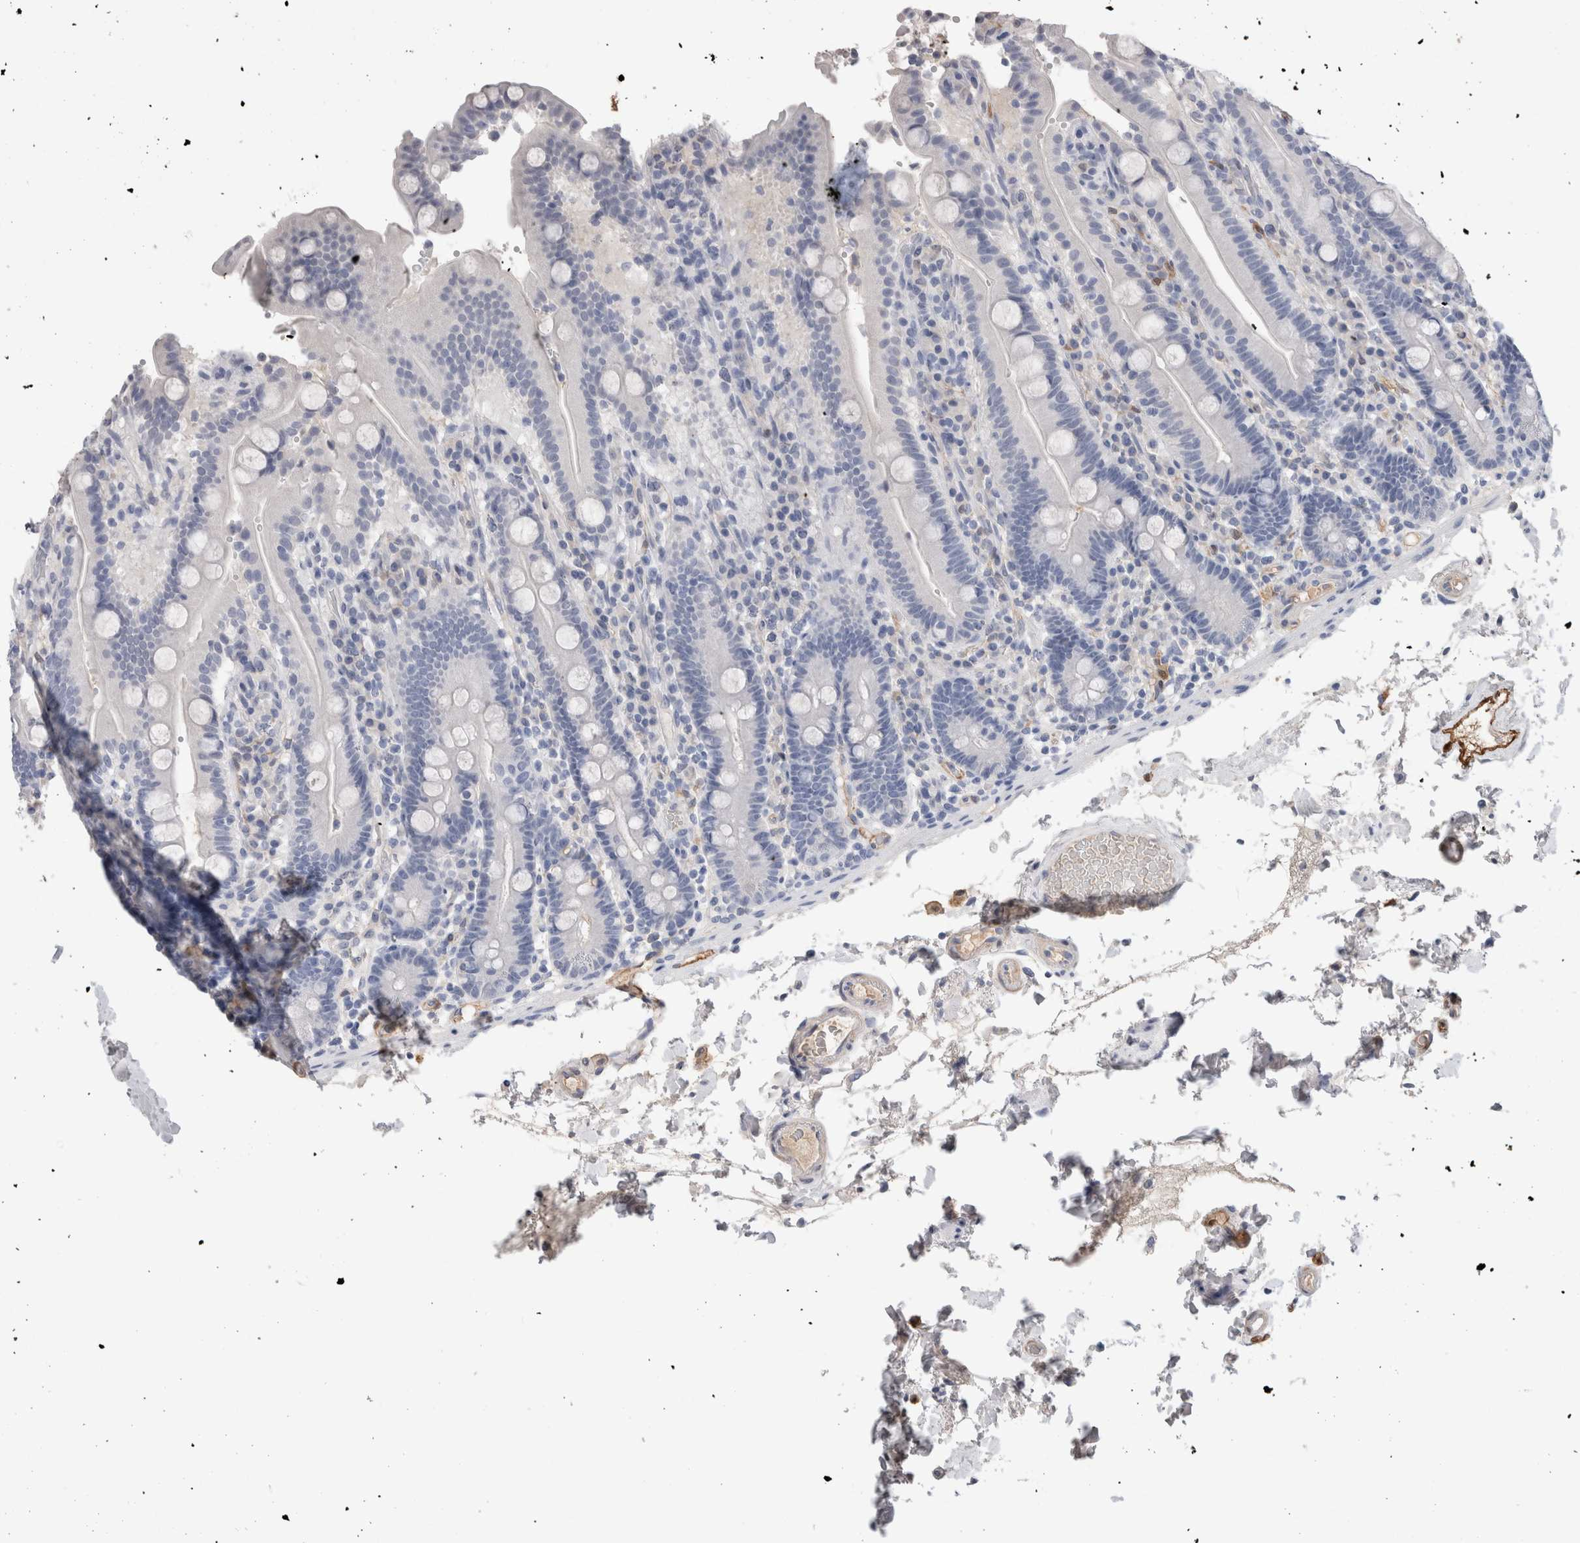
{"staining": {"intensity": "negative", "quantity": "none", "location": "none"}, "tissue": "duodenum", "cell_type": "Glandular cells", "image_type": "normal", "snomed": [{"axis": "morphology", "description": "Normal tissue, NOS"}, {"axis": "topography", "description": "Small intestine, NOS"}], "caption": "IHC image of normal duodenum: human duodenum stained with DAB exhibits no significant protein staining in glandular cells. (Immunohistochemistry (ihc), brightfield microscopy, high magnification).", "gene": "FABP4", "patient": {"sex": "female", "age": 71}}